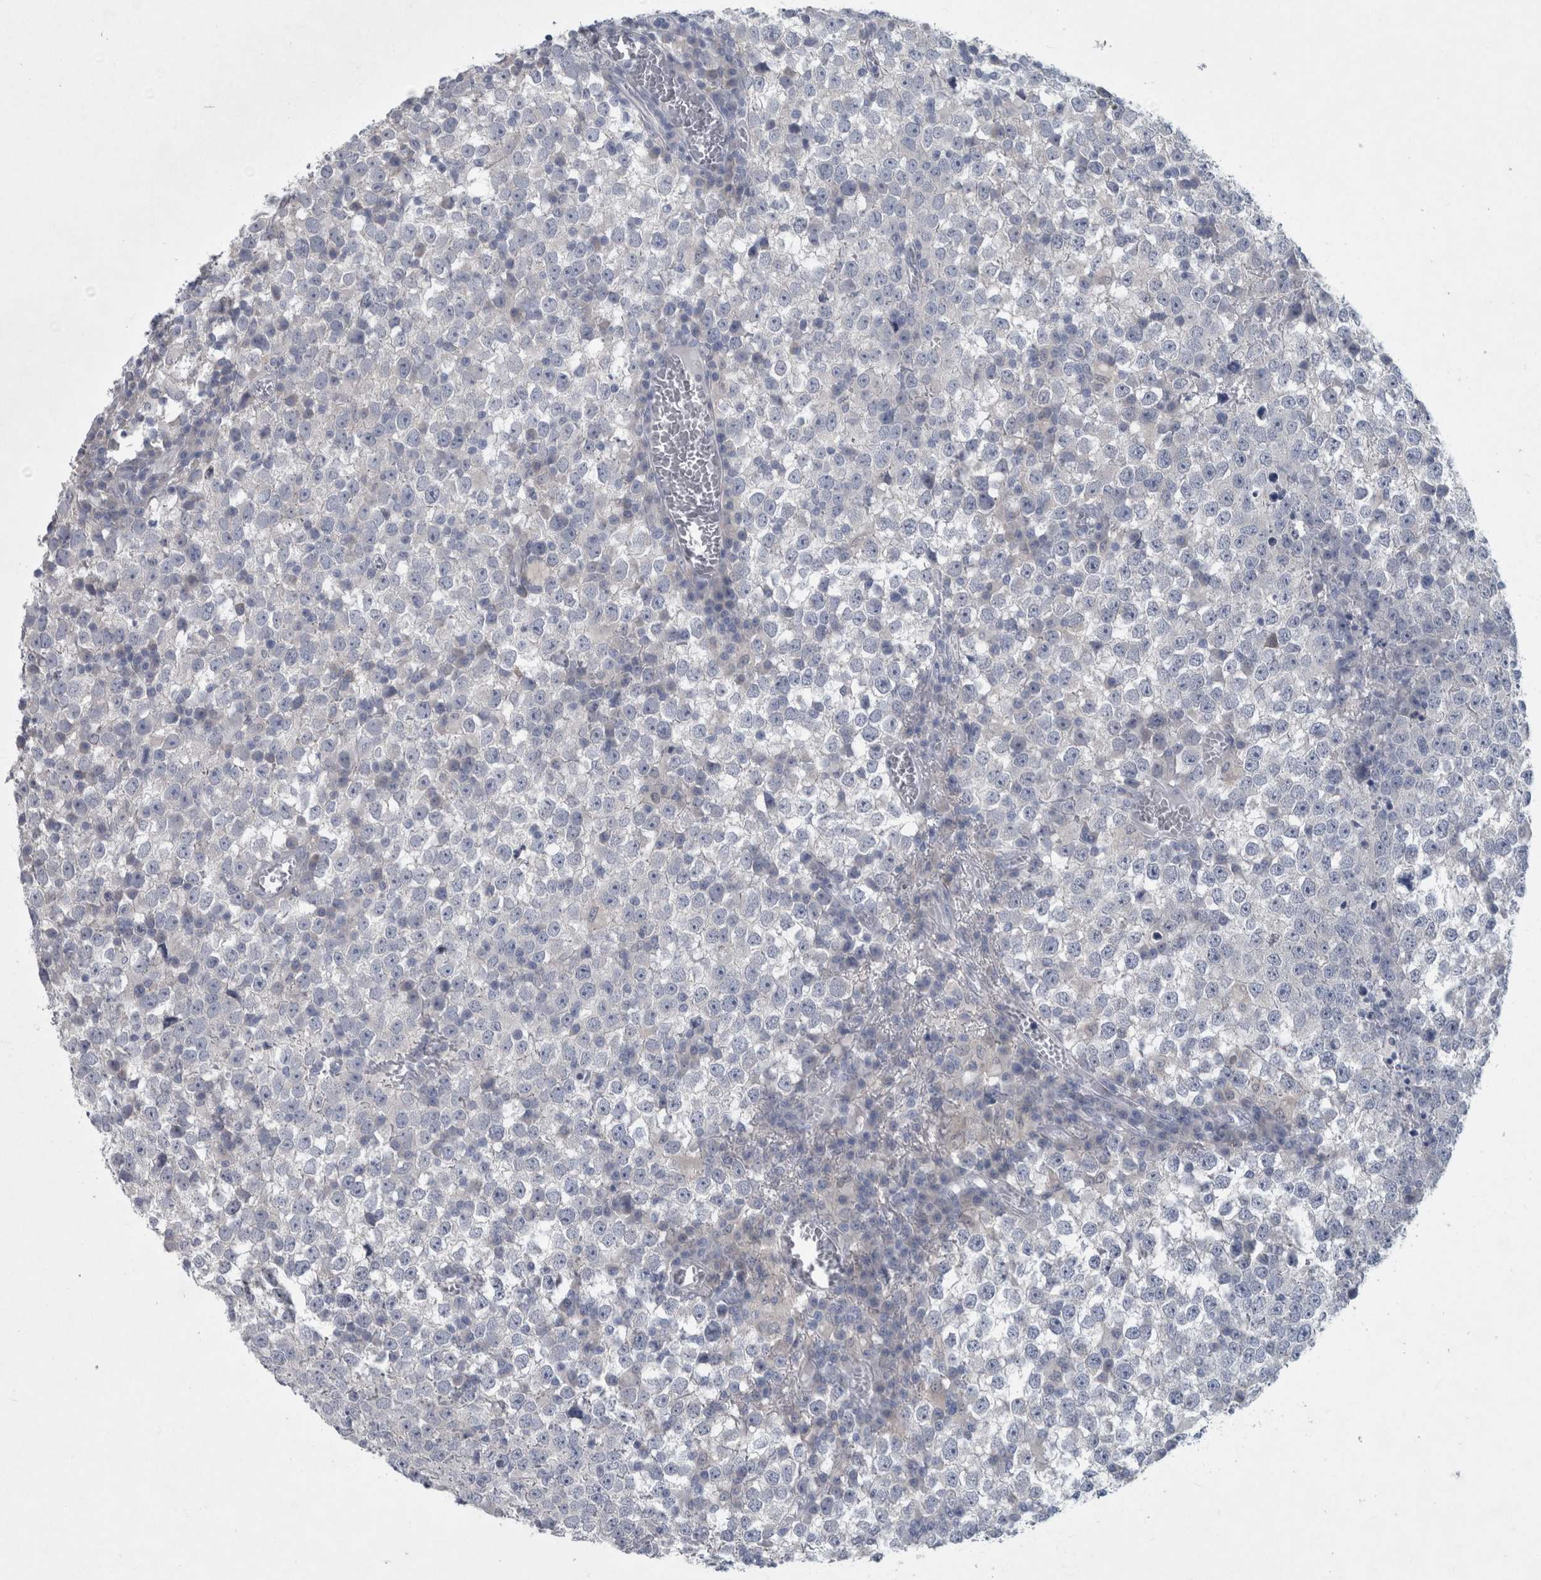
{"staining": {"intensity": "negative", "quantity": "none", "location": "none"}, "tissue": "testis cancer", "cell_type": "Tumor cells", "image_type": "cancer", "snomed": [{"axis": "morphology", "description": "Seminoma, NOS"}, {"axis": "topography", "description": "Testis"}], "caption": "Immunohistochemistry (IHC) micrograph of human seminoma (testis) stained for a protein (brown), which displays no expression in tumor cells. (DAB immunohistochemistry (IHC) with hematoxylin counter stain).", "gene": "FAM83H", "patient": {"sex": "male", "age": 65}}